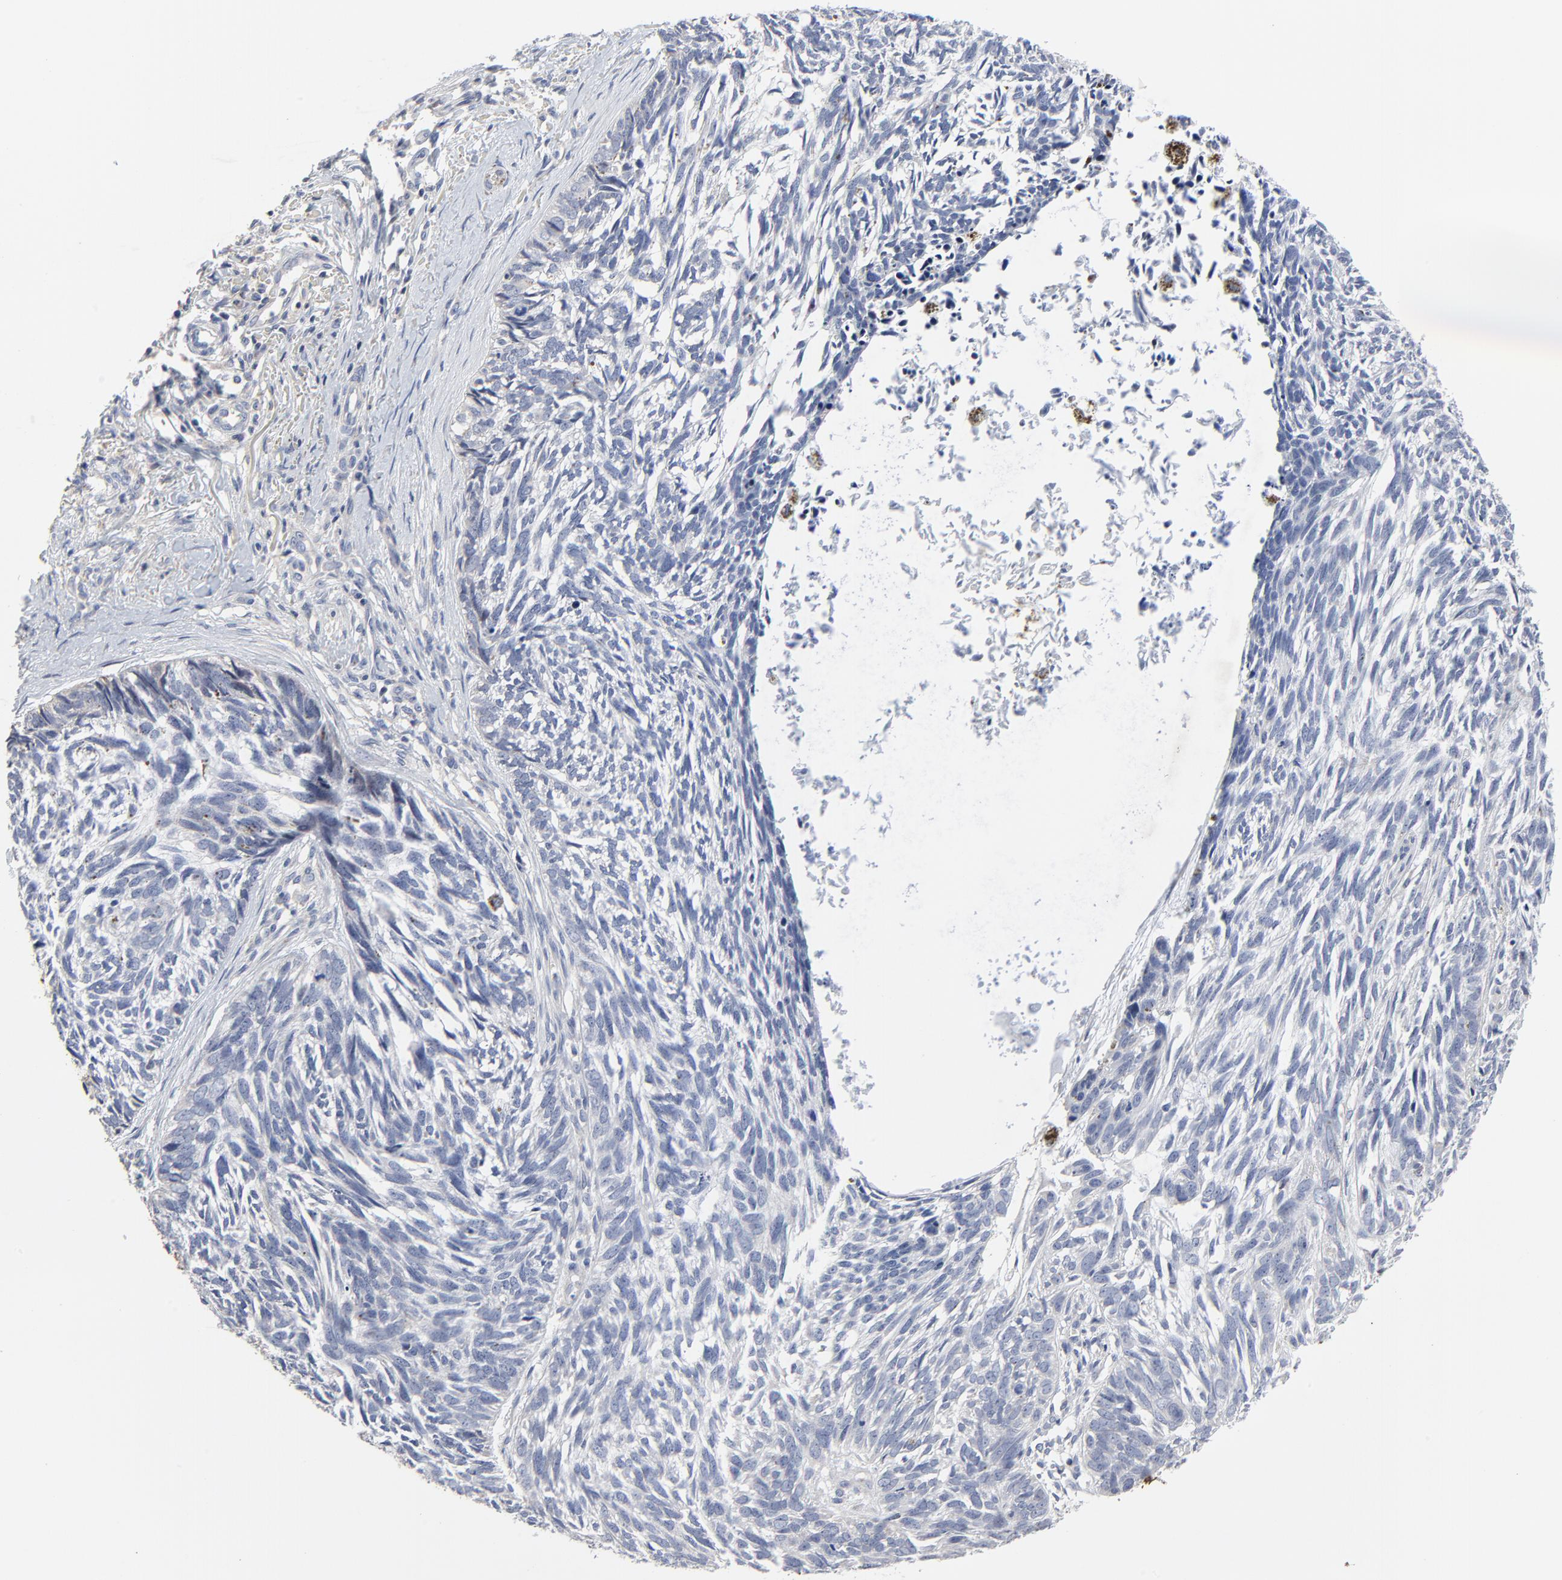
{"staining": {"intensity": "negative", "quantity": "none", "location": "none"}, "tissue": "skin cancer", "cell_type": "Tumor cells", "image_type": "cancer", "snomed": [{"axis": "morphology", "description": "Basal cell carcinoma"}, {"axis": "topography", "description": "Skin"}], "caption": "The immunohistochemistry photomicrograph has no significant positivity in tumor cells of skin cancer tissue. (Brightfield microscopy of DAB immunohistochemistry at high magnification).", "gene": "LNX1", "patient": {"sex": "male", "age": 63}}